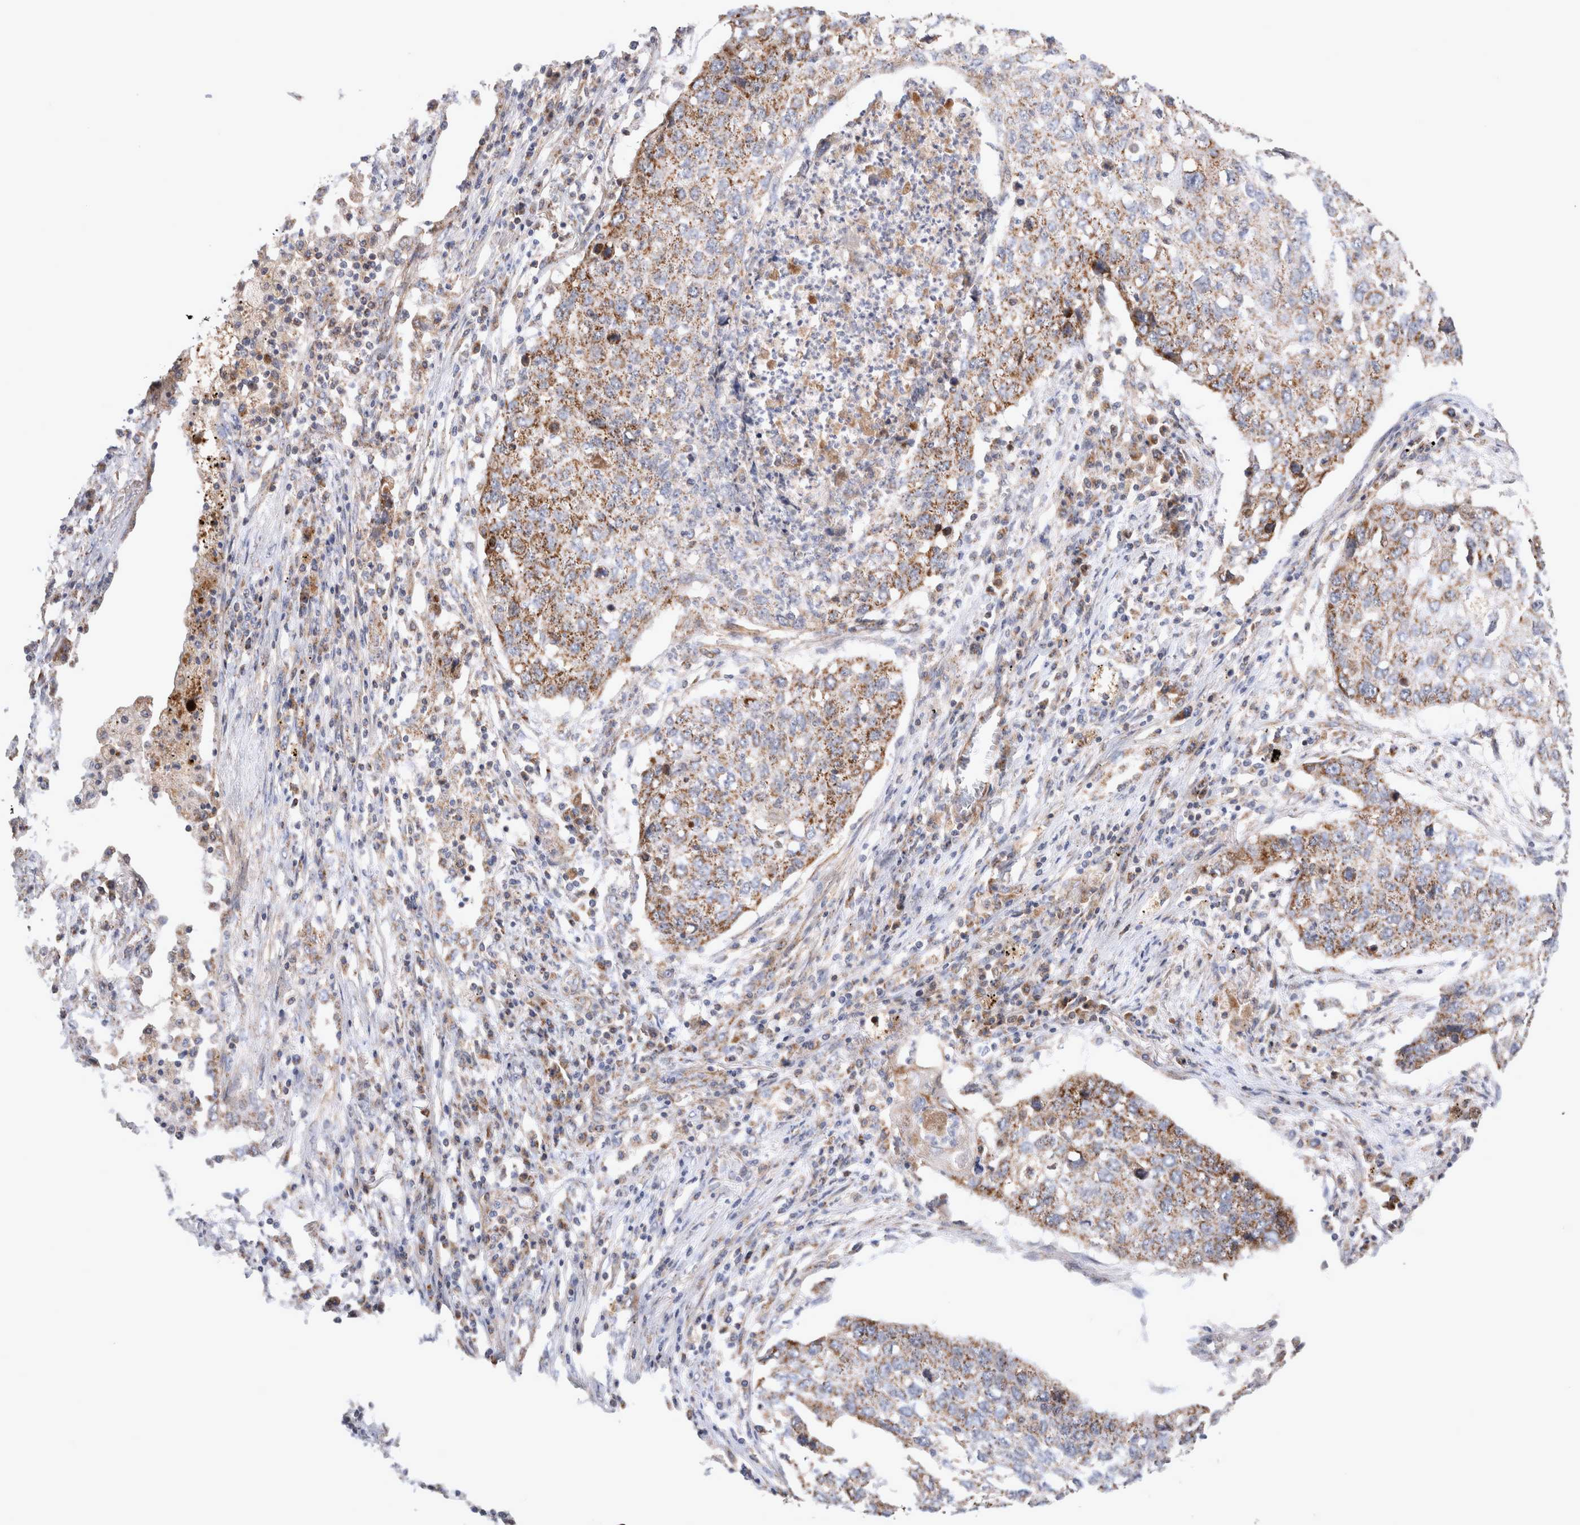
{"staining": {"intensity": "moderate", "quantity": ">75%", "location": "cytoplasmic/membranous"}, "tissue": "lung cancer", "cell_type": "Tumor cells", "image_type": "cancer", "snomed": [{"axis": "morphology", "description": "Squamous cell carcinoma, NOS"}, {"axis": "topography", "description": "Lung"}], "caption": "Human lung cancer (squamous cell carcinoma) stained with a brown dye demonstrates moderate cytoplasmic/membranous positive staining in about >75% of tumor cells.", "gene": "MRPS28", "patient": {"sex": "female", "age": 63}}